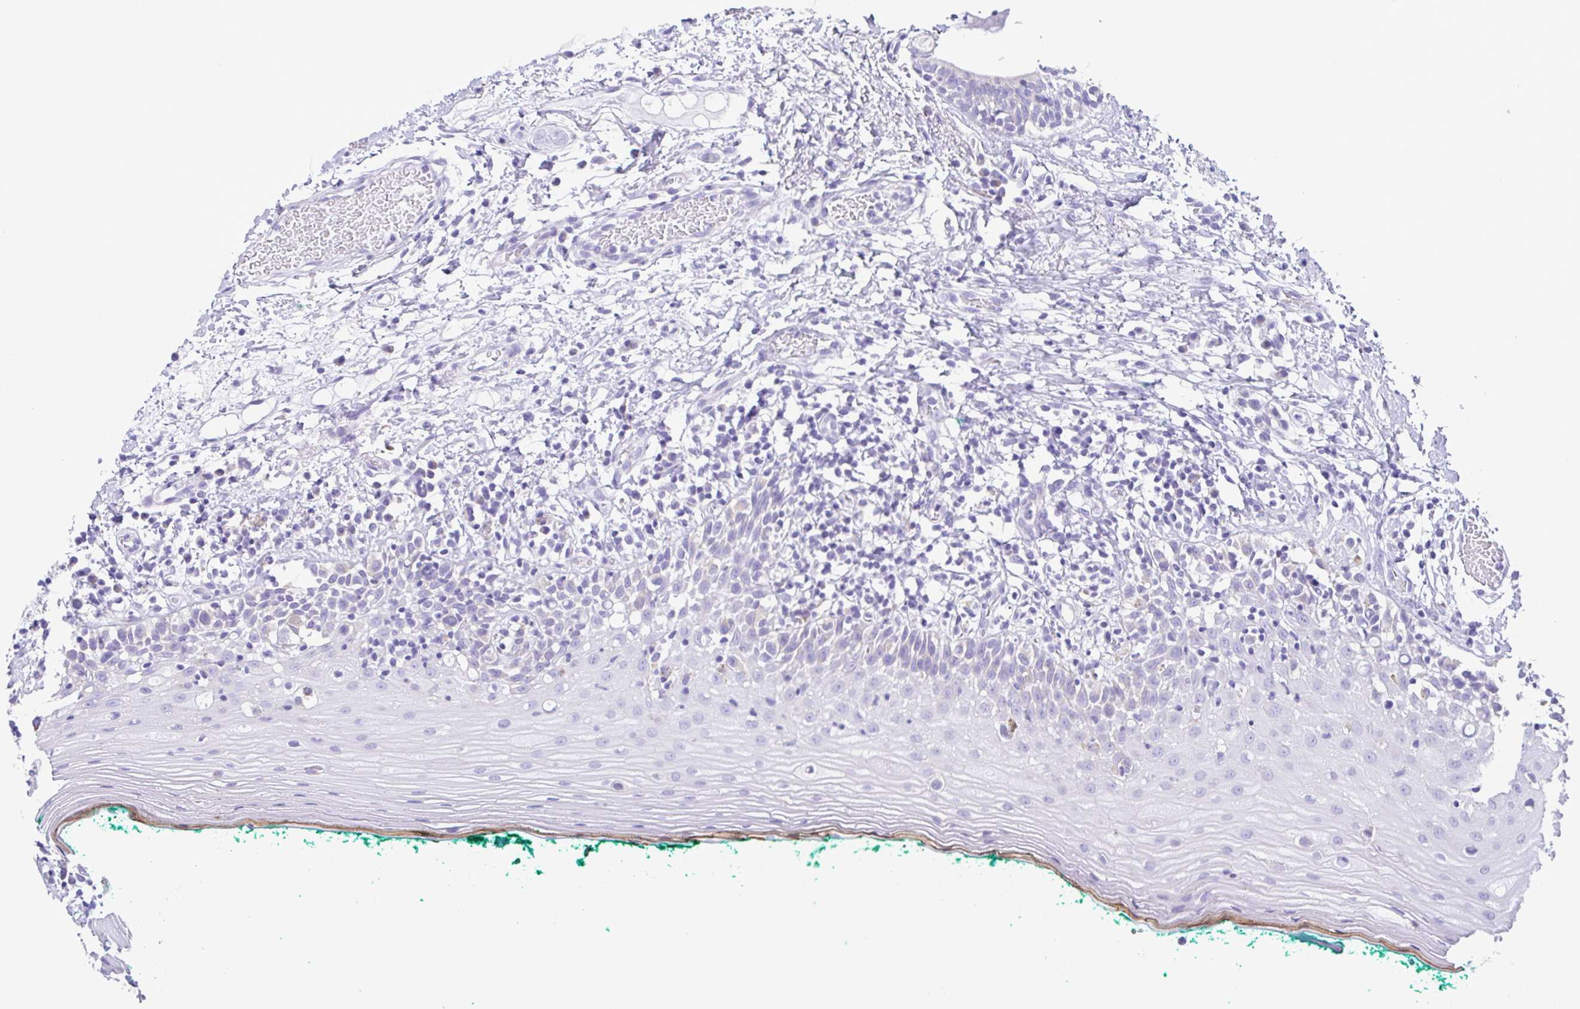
{"staining": {"intensity": "negative", "quantity": "none", "location": "none"}, "tissue": "oral mucosa", "cell_type": "Squamous epithelial cells", "image_type": "normal", "snomed": [{"axis": "morphology", "description": "Normal tissue, NOS"}, {"axis": "topography", "description": "Oral tissue"}], "caption": "Immunohistochemical staining of benign oral mucosa reveals no significant positivity in squamous epithelial cells. The staining was performed using DAB to visualize the protein expression in brown, while the nuclei were stained in blue with hematoxylin (Magnification: 20x).", "gene": "ACTRT3", "patient": {"sex": "female", "age": 83}}